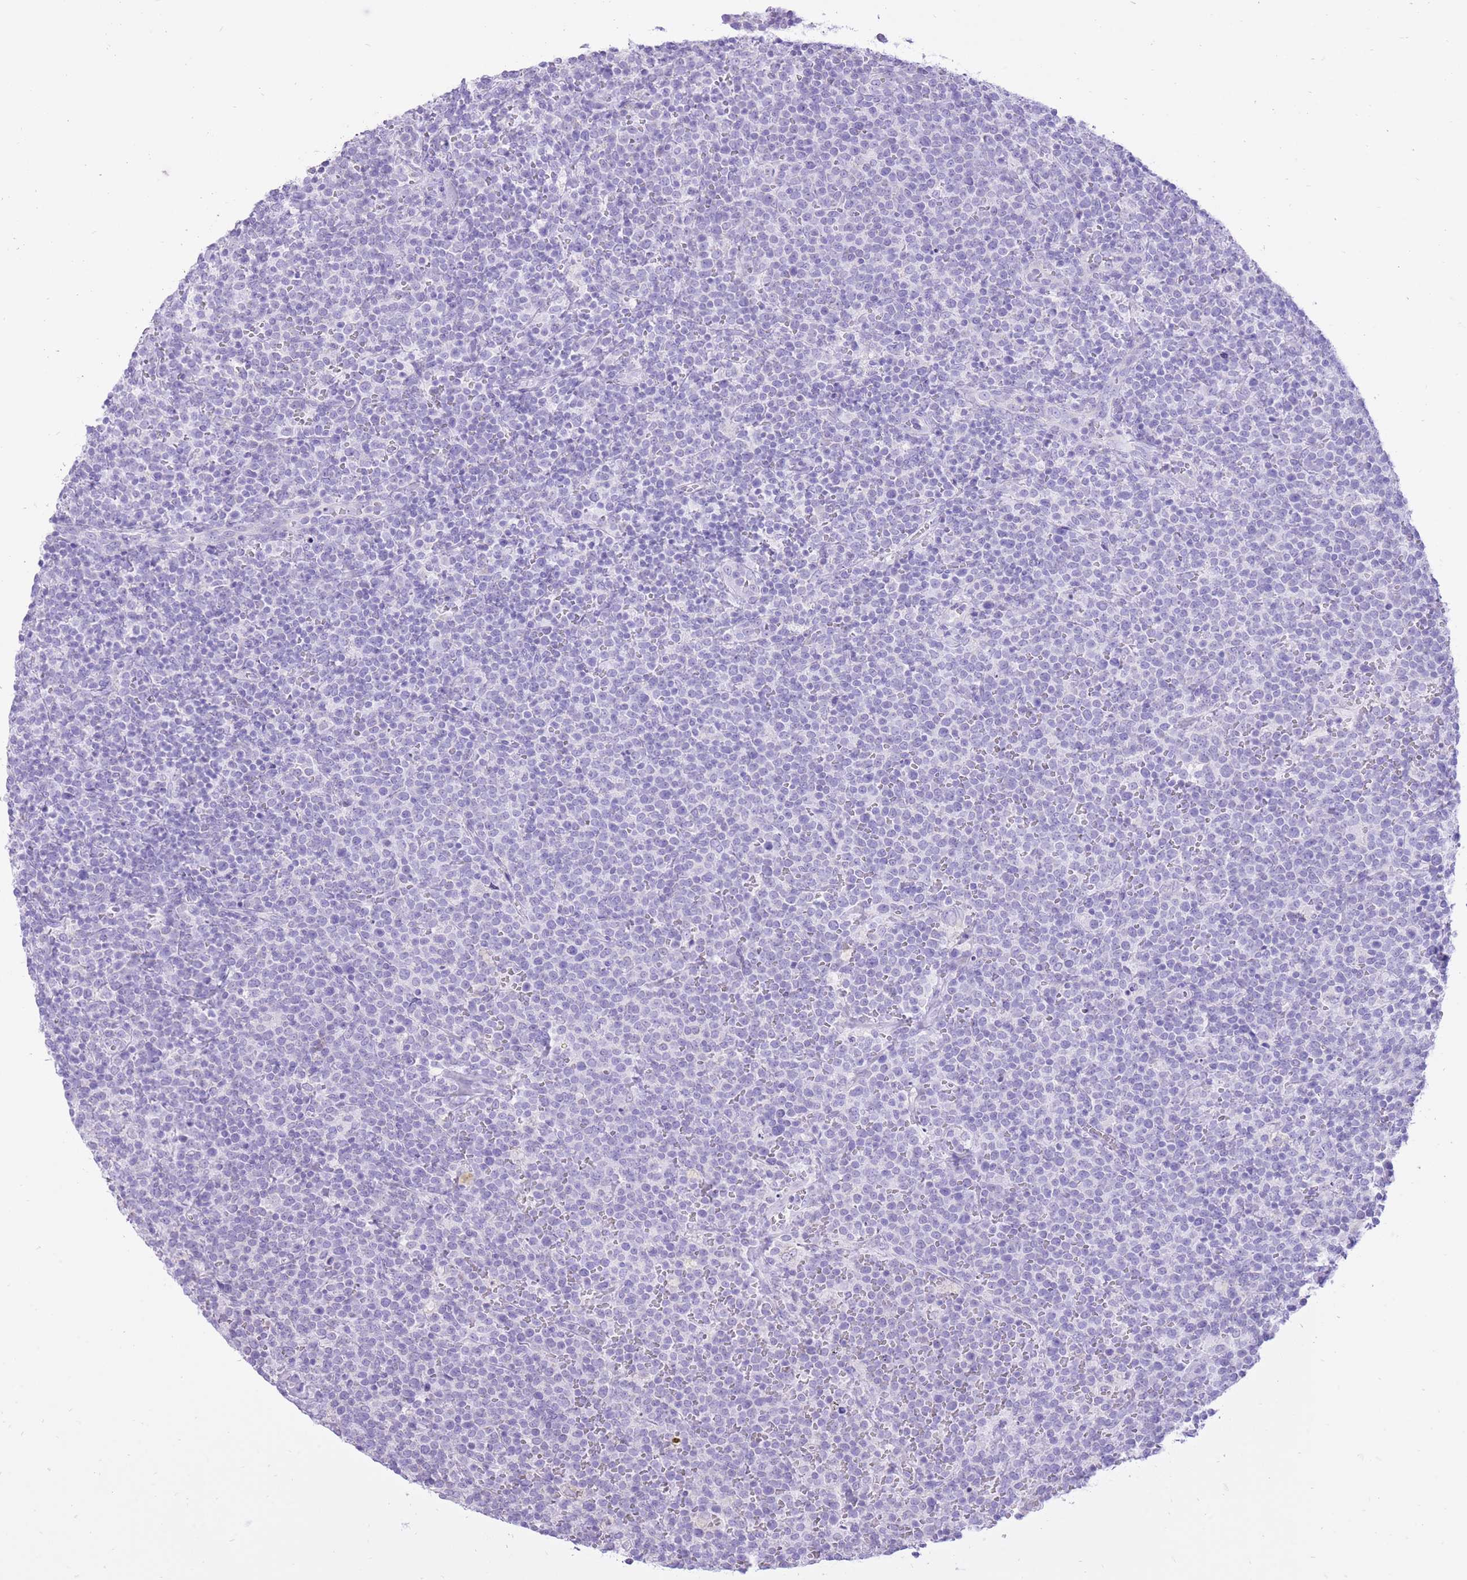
{"staining": {"intensity": "negative", "quantity": "none", "location": "none"}, "tissue": "lymphoma", "cell_type": "Tumor cells", "image_type": "cancer", "snomed": [{"axis": "morphology", "description": "Malignant lymphoma, non-Hodgkin's type, High grade"}, {"axis": "topography", "description": "Lymph node"}], "caption": "This is an IHC micrograph of high-grade malignant lymphoma, non-Hodgkin's type. There is no positivity in tumor cells.", "gene": "SLC4A4", "patient": {"sex": "male", "age": 61}}